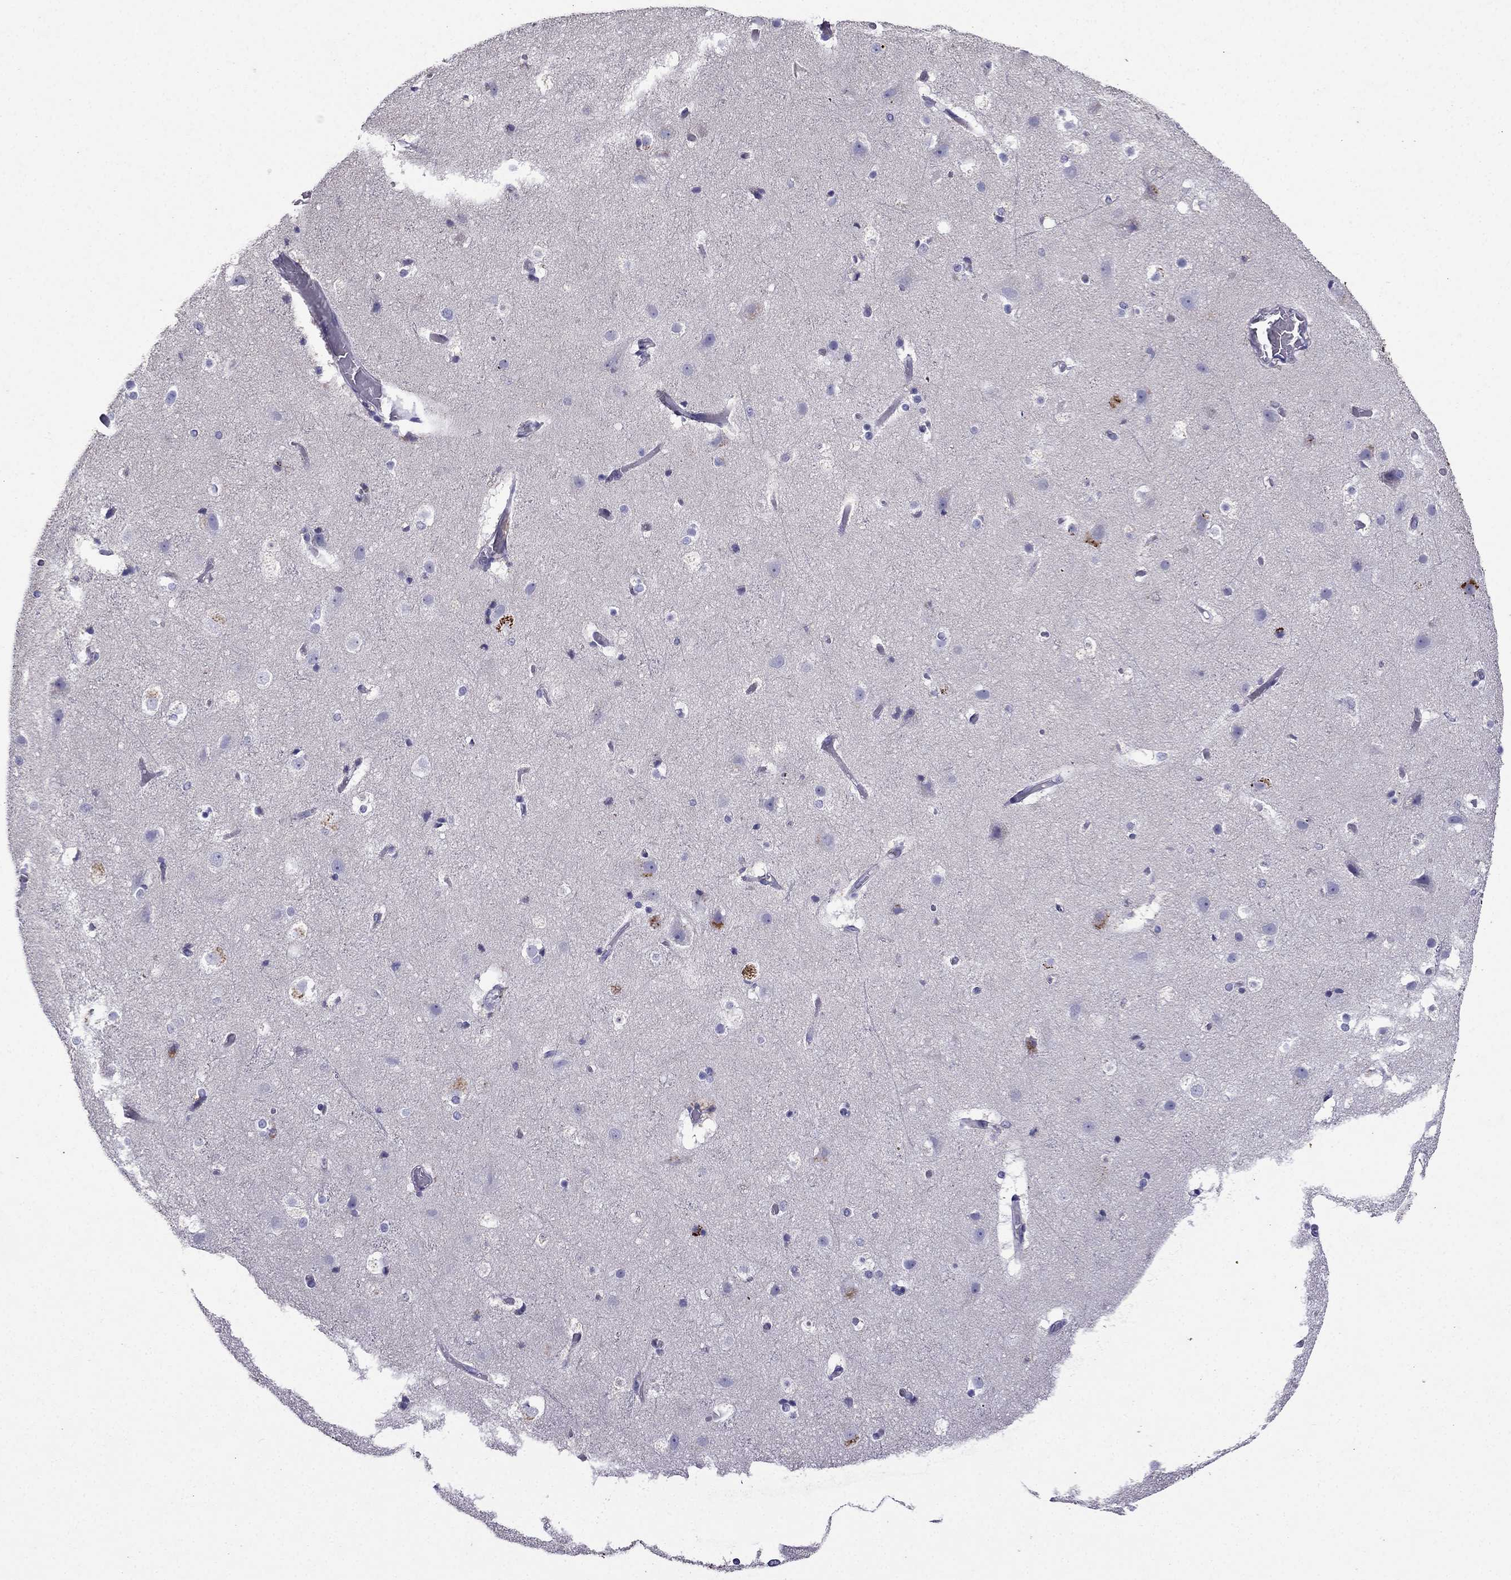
{"staining": {"intensity": "negative", "quantity": "none", "location": "none"}, "tissue": "cerebral cortex", "cell_type": "Endothelial cells", "image_type": "normal", "snomed": [{"axis": "morphology", "description": "Normal tissue, NOS"}, {"axis": "topography", "description": "Cerebral cortex"}], "caption": "Cerebral cortex was stained to show a protein in brown. There is no significant positivity in endothelial cells. Brightfield microscopy of immunohistochemistry stained with DAB (brown) and hematoxylin (blue), captured at high magnification.", "gene": "DSC1", "patient": {"sex": "female", "age": 52}}